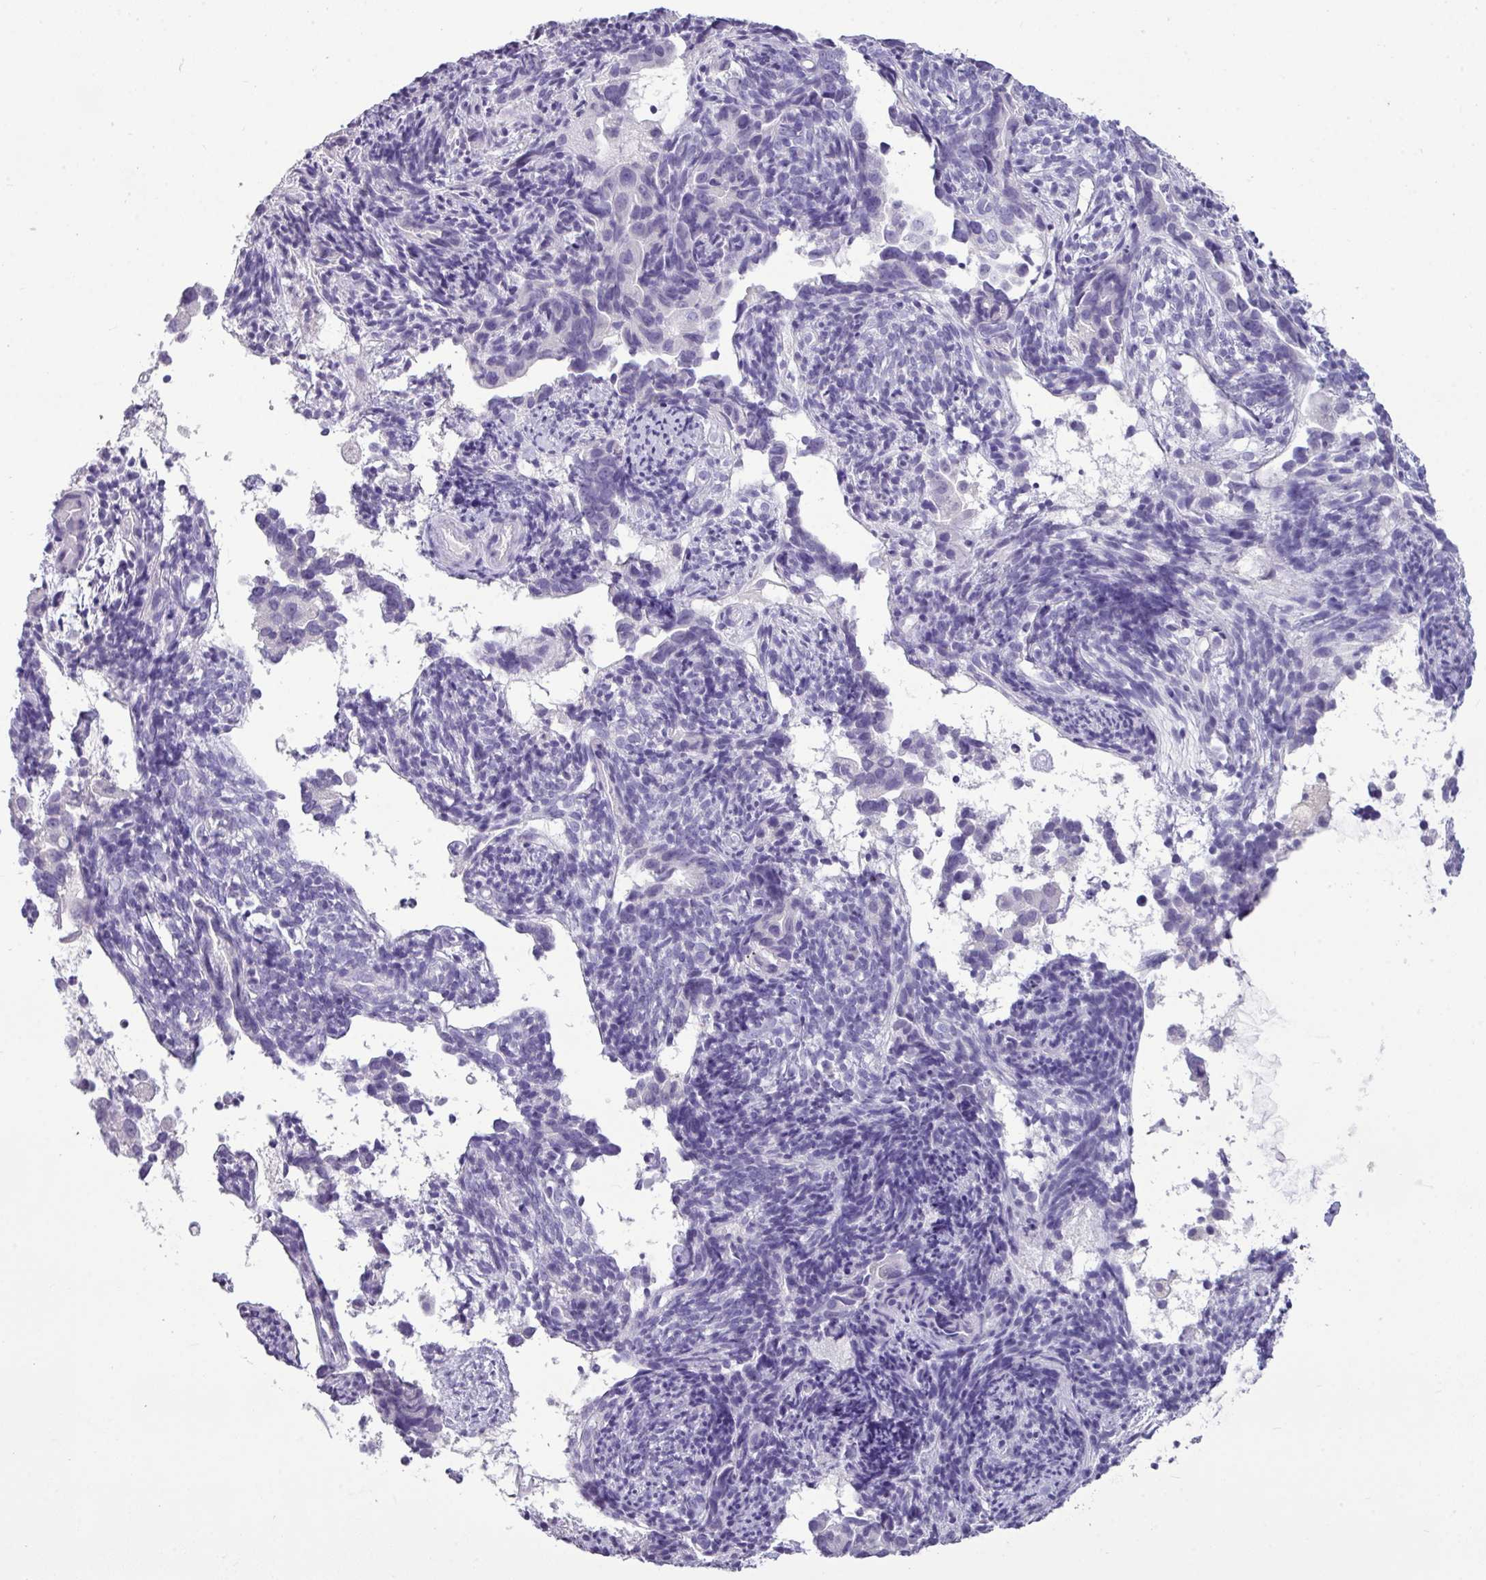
{"staining": {"intensity": "negative", "quantity": "none", "location": "none"}, "tissue": "endometrial cancer", "cell_type": "Tumor cells", "image_type": "cancer", "snomed": [{"axis": "morphology", "description": "Adenocarcinoma, NOS"}, {"axis": "topography", "description": "Endometrium"}], "caption": "A photomicrograph of human endometrial adenocarcinoma is negative for staining in tumor cells. Brightfield microscopy of immunohistochemistry (IHC) stained with DAB (3,3'-diaminobenzidine) (brown) and hematoxylin (blue), captured at high magnification.", "gene": "TMEM91", "patient": {"sex": "female", "age": 57}}